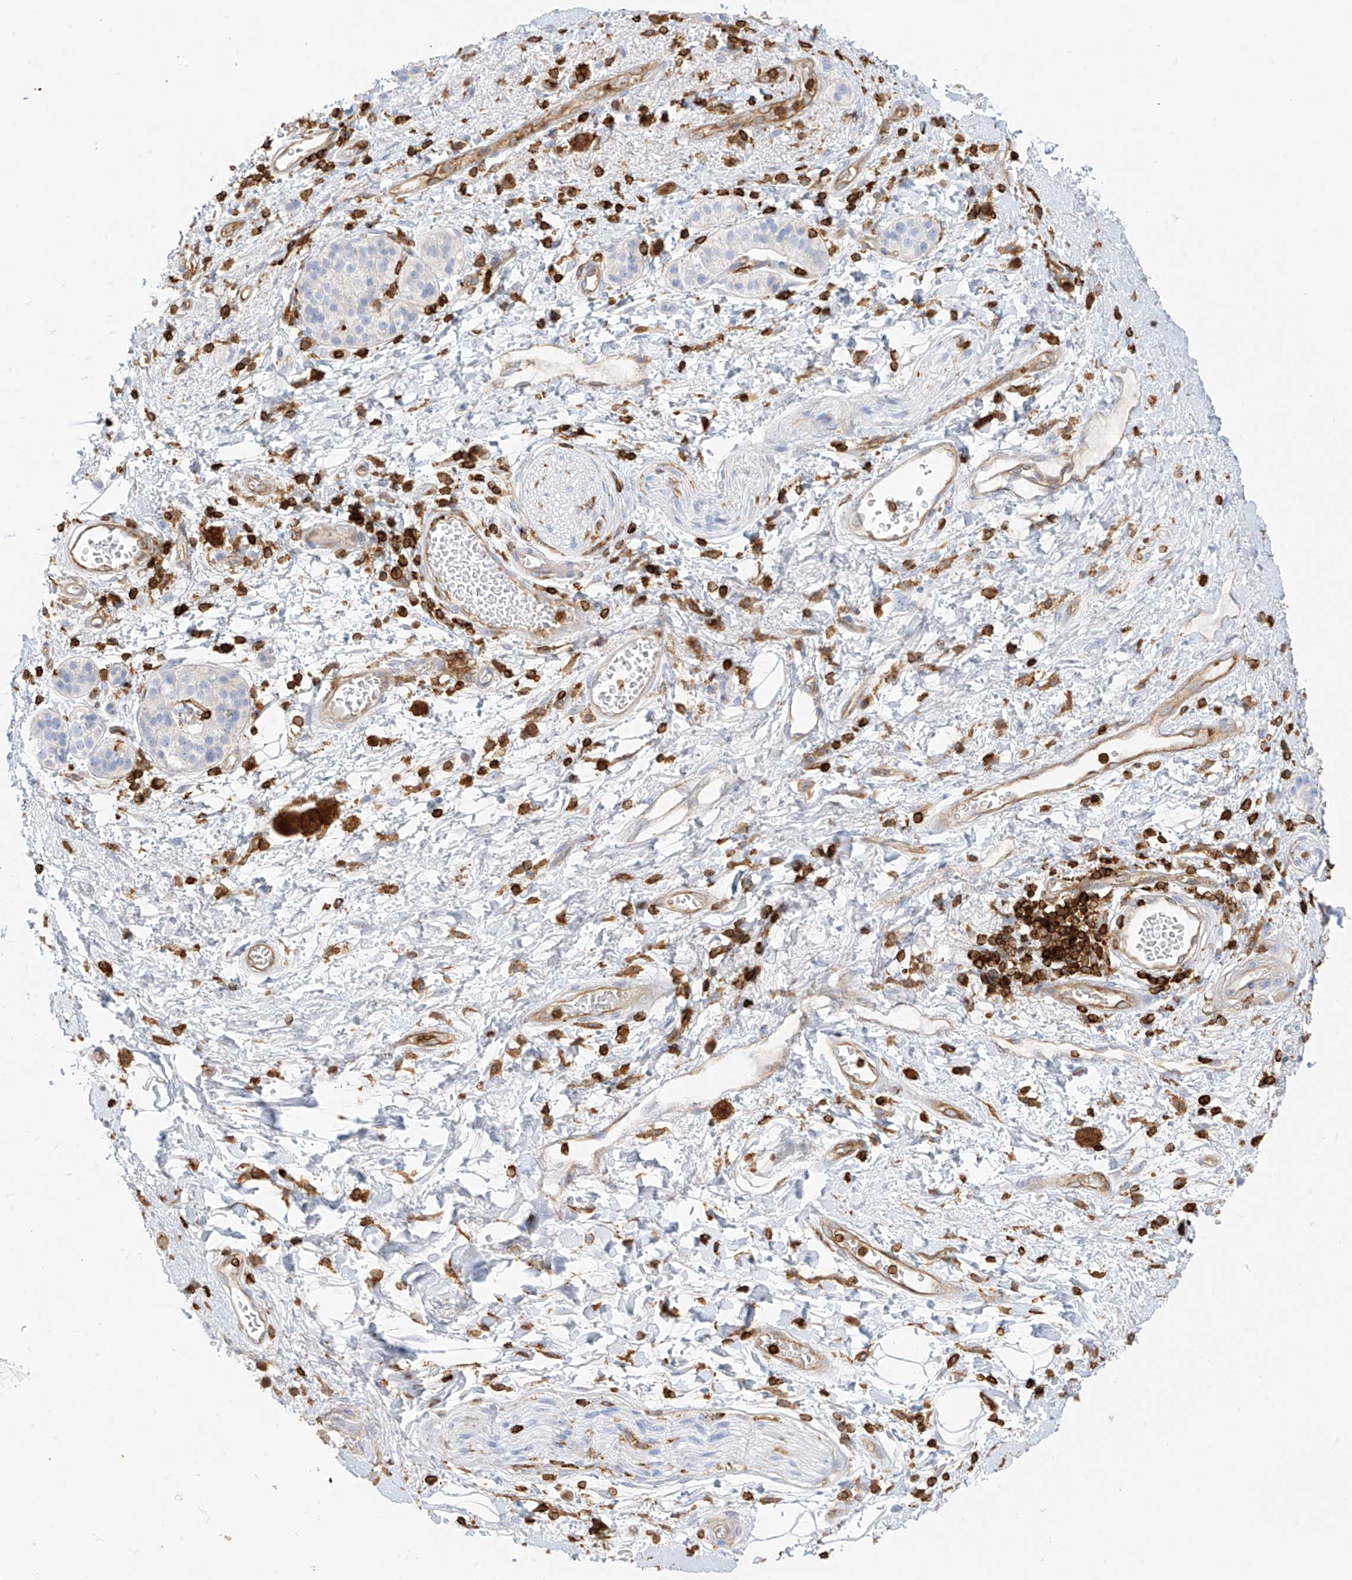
{"staining": {"intensity": "negative", "quantity": "none", "location": "none"}, "tissue": "adipose tissue", "cell_type": "Adipocytes", "image_type": "normal", "snomed": [{"axis": "morphology", "description": "Normal tissue, NOS"}, {"axis": "morphology", "description": "Adenocarcinoma, NOS"}, {"axis": "topography", "description": "Duodenum"}, {"axis": "topography", "description": "Peripheral nerve tissue"}], "caption": "The image displays no significant positivity in adipocytes of adipose tissue. Nuclei are stained in blue.", "gene": "ARHGAP25", "patient": {"sex": "female", "age": 60}}